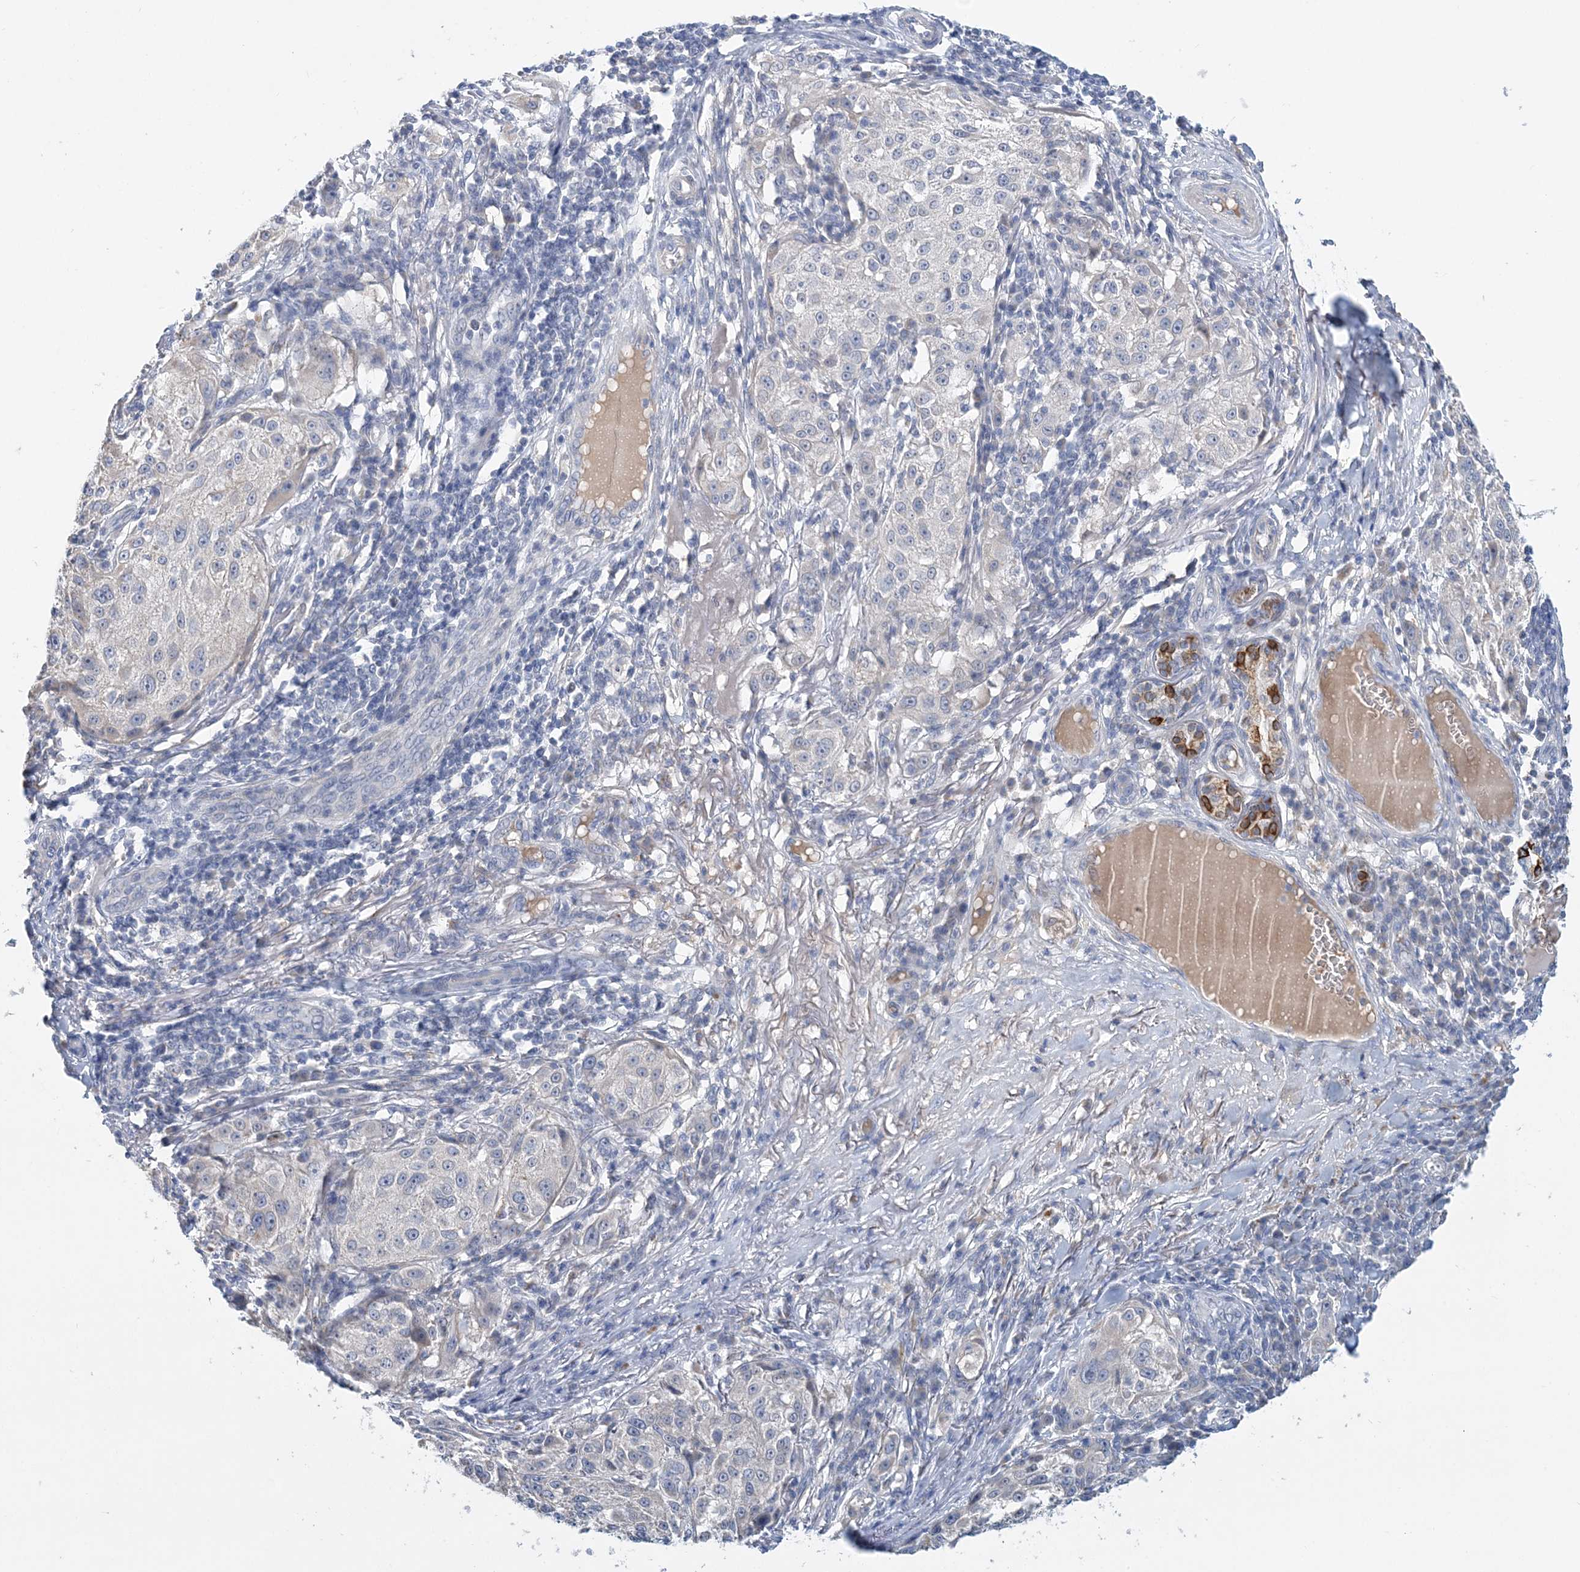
{"staining": {"intensity": "negative", "quantity": "none", "location": "none"}, "tissue": "melanoma", "cell_type": "Tumor cells", "image_type": "cancer", "snomed": [{"axis": "morphology", "description": "Necrosis, NOS"}, {"axis": "morphology", "description": "Malignant melanoma, NOS"}, {"axis": "topography", "description": "Skin"}], "caption": "A high-resolution histopathology image shows IHC staining of melanoma, which displays no significant positivity in tumor cells.", "gene": "LRRIQ4", "patient": {"sex": "female", "age": 87}}